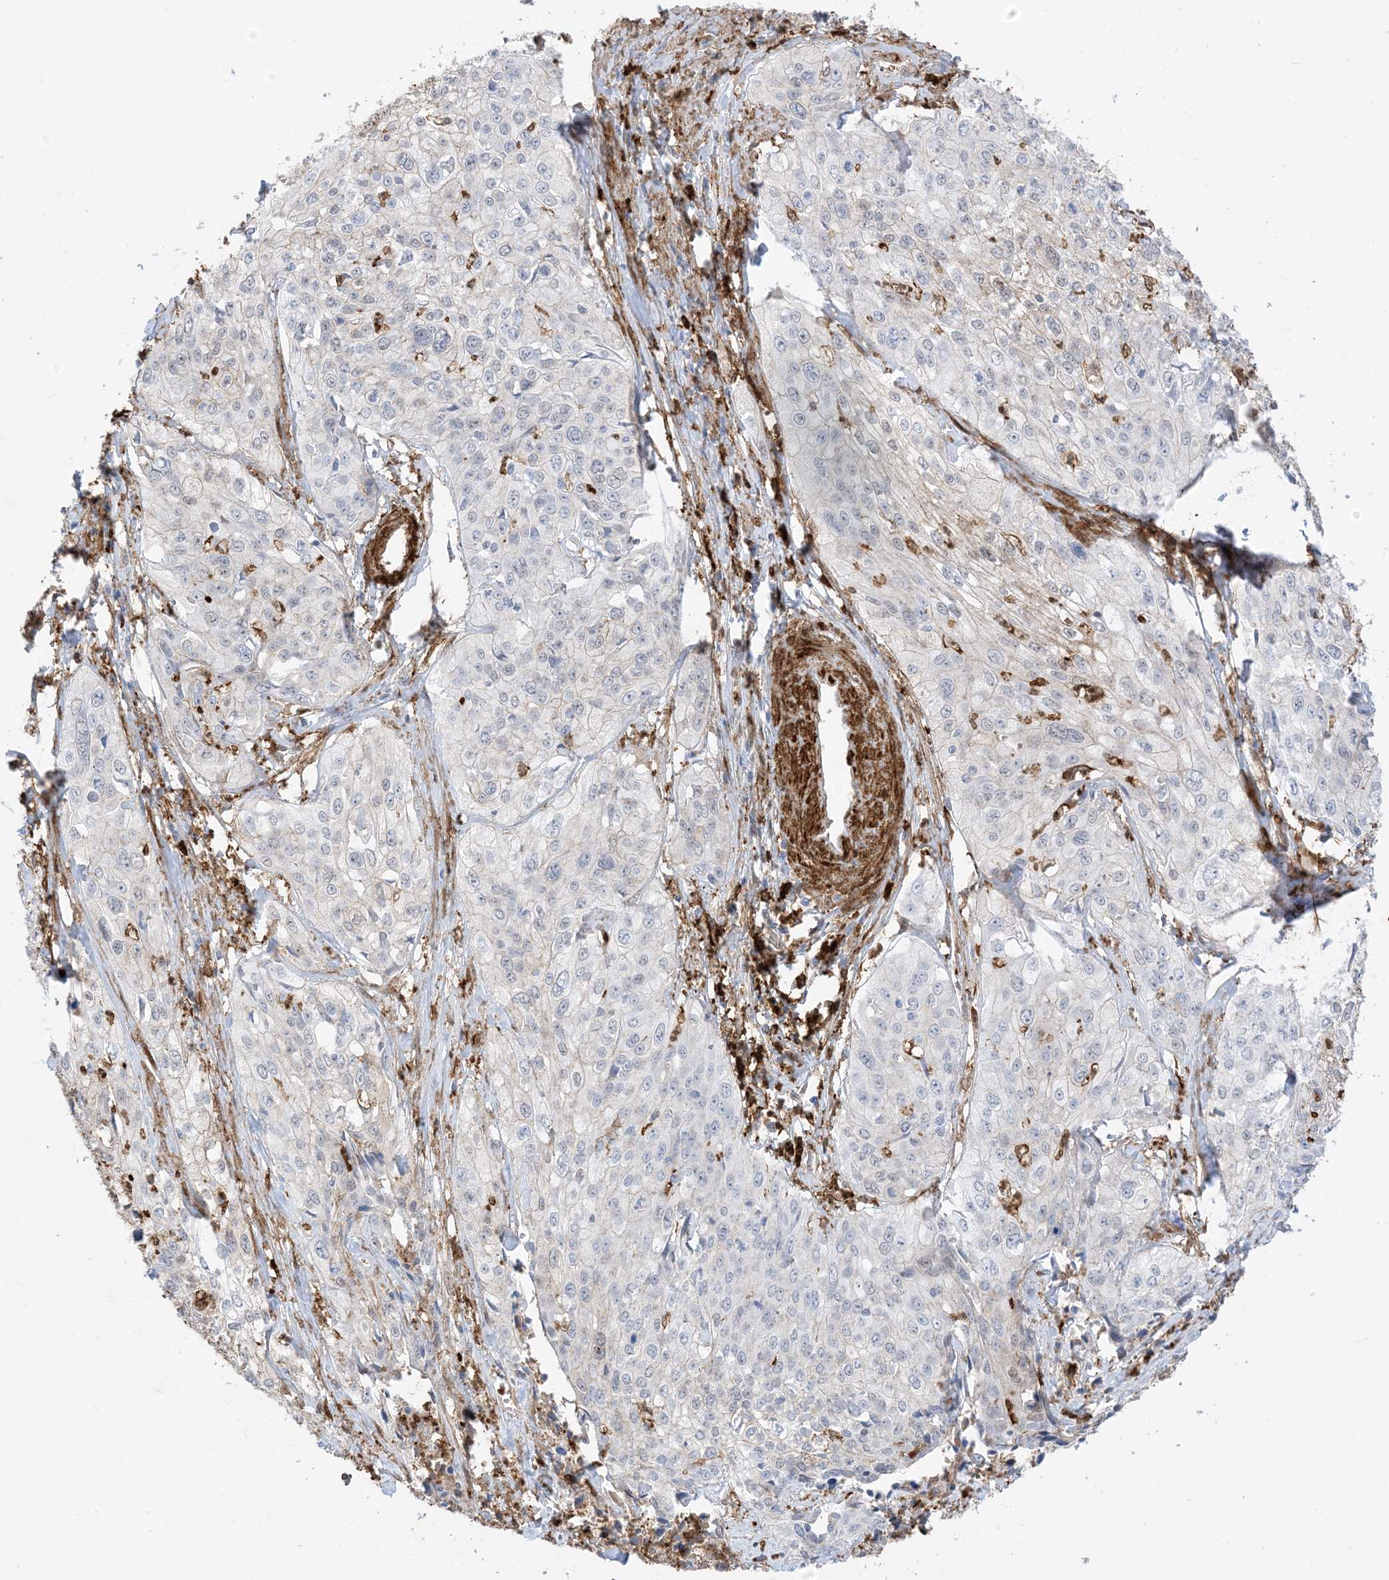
{"staining": {"intensity": "weak", "quantity": "<25%", "location": "cytoplasmic/membranous"}, "tissue": "cervical cancer", "cell_type": "Tumor cells", "image_type": "cancer", "snomed": [{"axis": "morphology", "description": "Squamous cell carcinoma, NOS"}, {"axis": "topography", "description": "Cervix"}], "caption": "Squamous cell carcinoma (cervical) was stained to show a protein in brown. There is no significant positivity in tumor cells.", "gene": "GSN", "patient": {"sex": "female", "age": 31}}